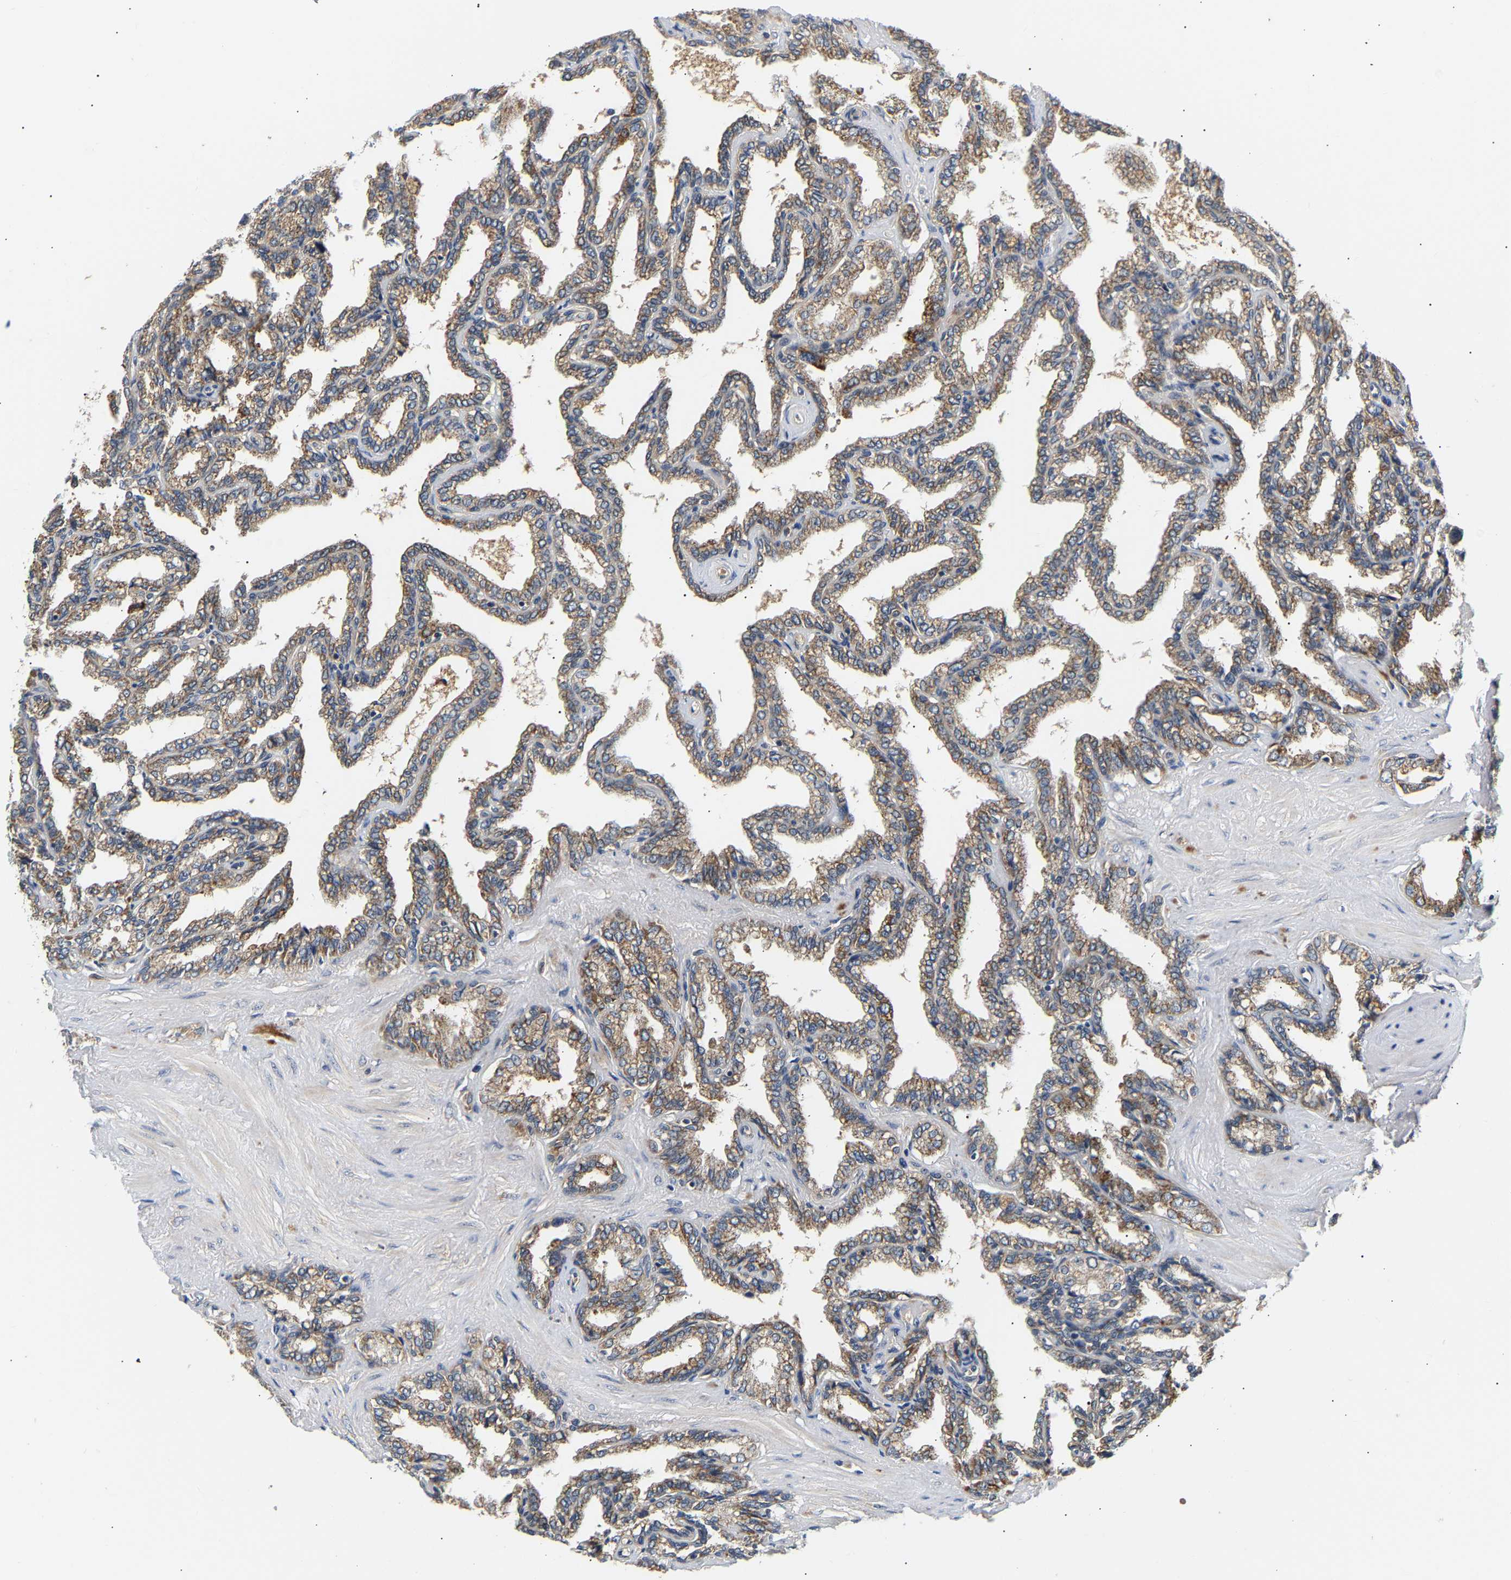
{"staining": {"intensity": "weak", "quantity": ">75%", "location": "cytoplasmic/membranous"}, "tissue": "seminal vesicle", "cell_type": "Glandular cells", "image_type": "normal", "snomed": [{"axis": "morphology", "description": "Normal tissue, NOS"}, {"axis": "topography", "description": "Seminal veicle"}], "caption": "A photomicrograph of human seminal vesicle stained for a protein shows weak cytoplasmic/membranous brown staining in glandular cells.", "gene": "PPID", "patient": {"sex": "male", "age": 46}}